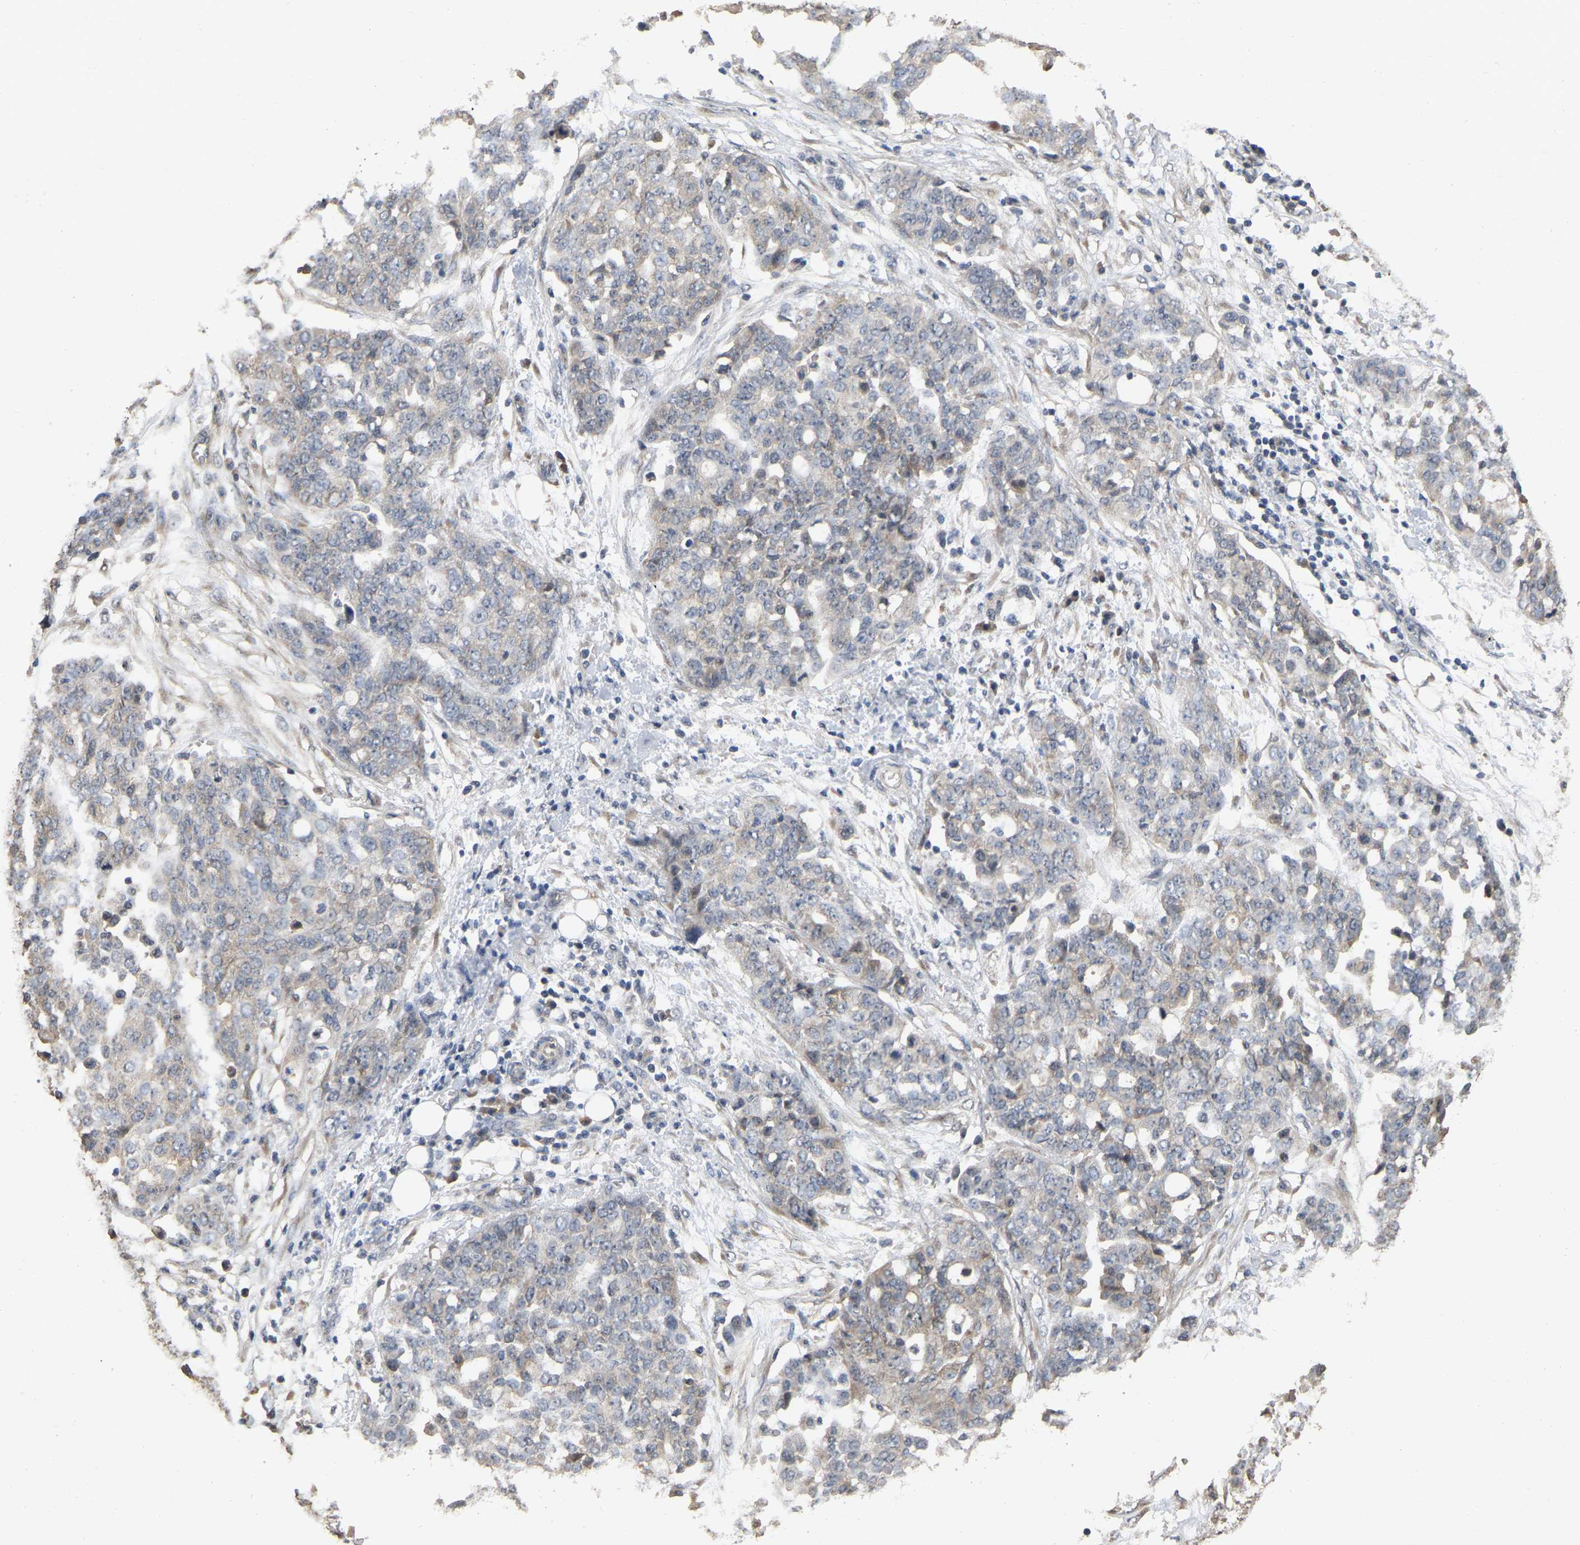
{"staining": {"intensity": "weak", "quantity": "25%-75%", "location": "cytoplasmic/membranous"}, "tissue": "ovarian cancer", "cell_type": "Tumor cells", "image_type": "cancer", "snomed": [{"axis": "morphology", "description": "Cystadenocarcinoma, serous, NOS"}, {"axis": "topography", "description": "Soft tissue"}, {"axis": "topography", "description": "Ovary"}], "caption": "Immunohistochemistry (IHC) histopathology image of human serous cystadenocarcinoma (ovarian) stained for a protein (brown), which reveals low levels of weak cytoplasmic/membranous staining in about 25%-75% of tumor cells.", "gene": "NCS1", "patient": {"sex": "female", "age": 57}}